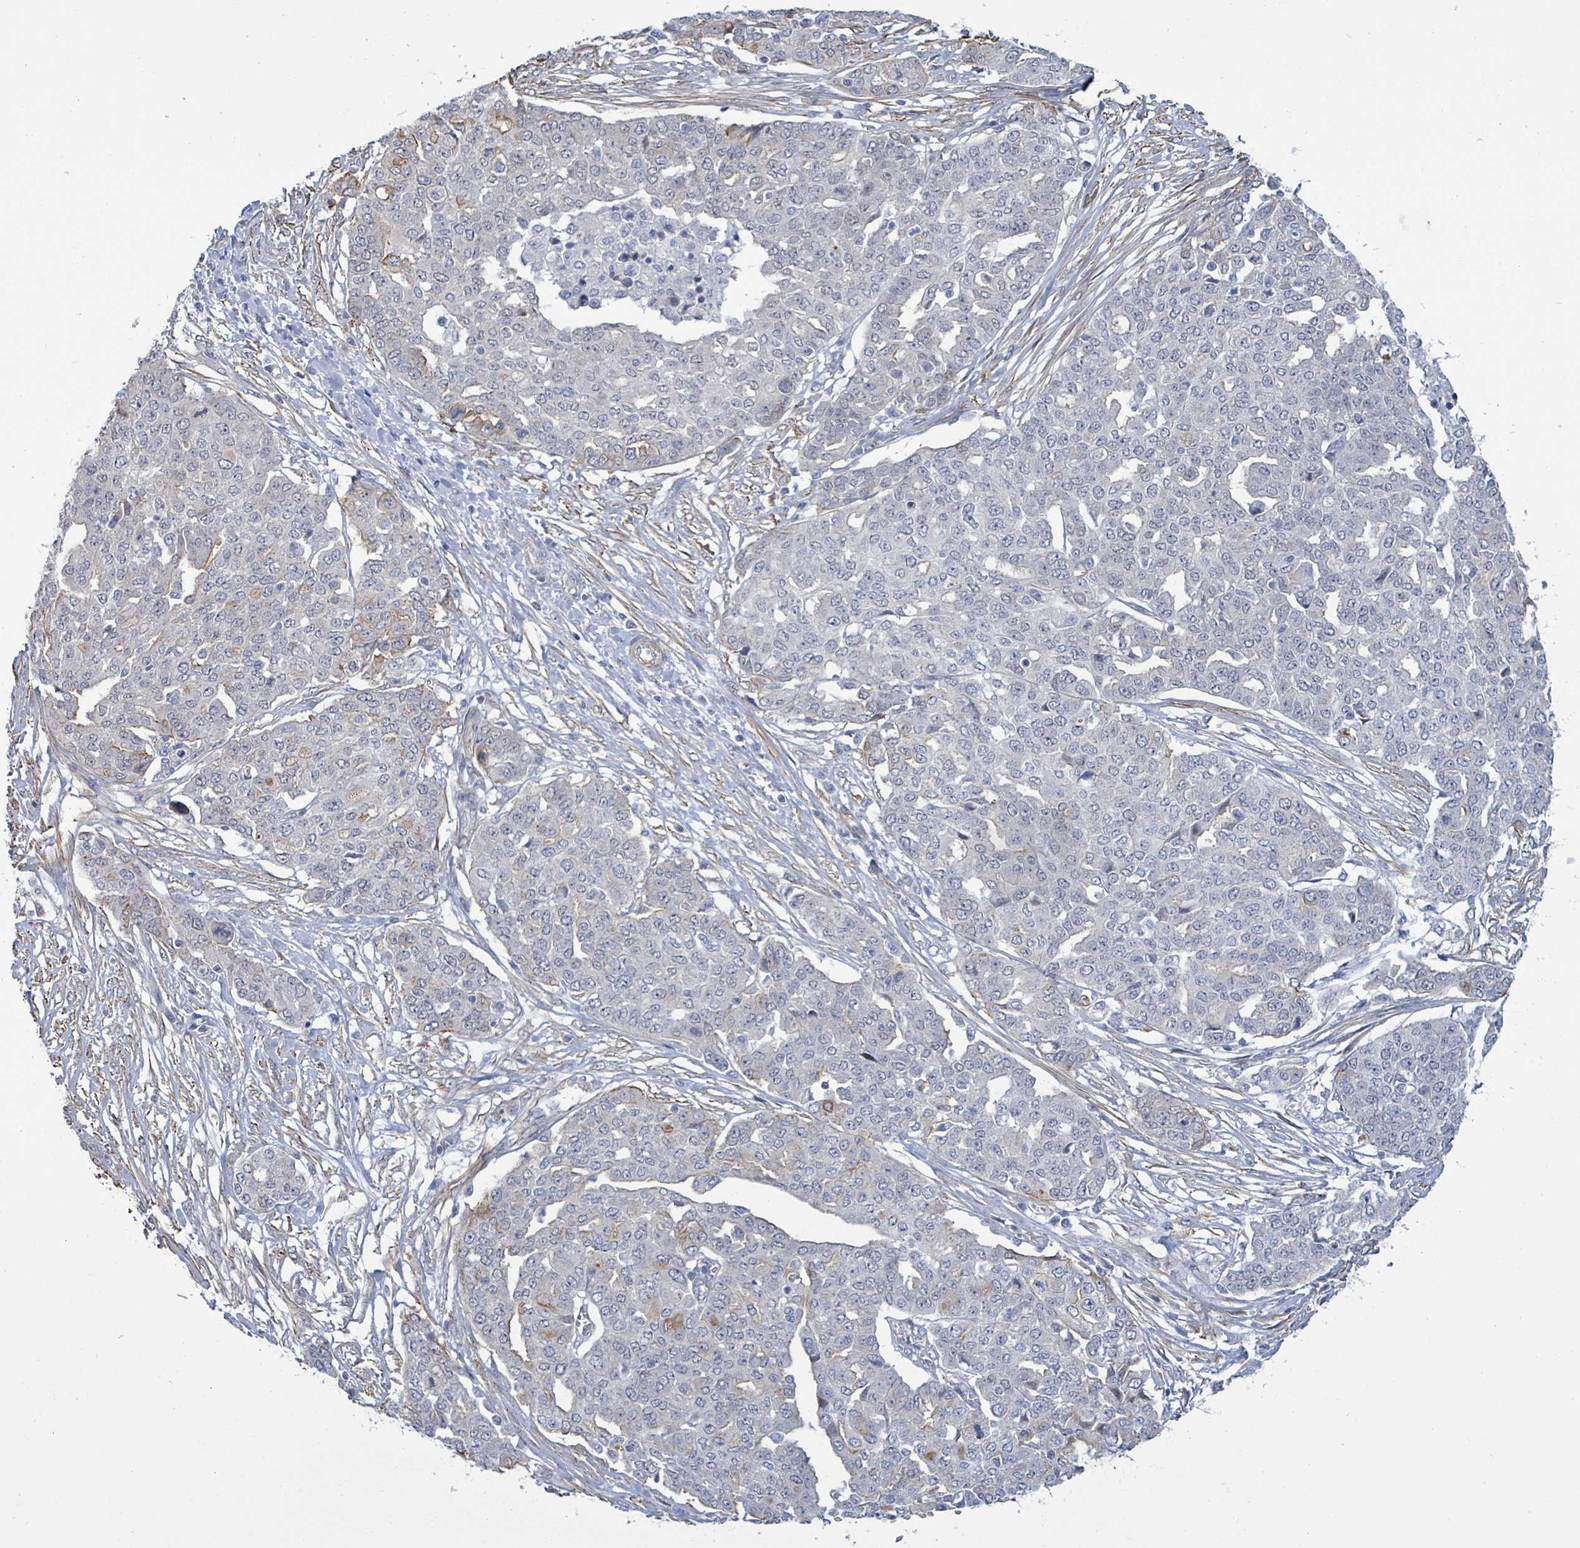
{"staining": {"intensity": "negative", "quantity": "none", "location": "none"}, "tissue": "ovarian cancer", "cell_type": "Tumor cells", "image_type": "cancer", "snomed": [{"axis": "morphology", "description": "Cystadenocarcinoma, serous, NOS"}, {"axis": "topography", "description": "Soft tissue"}, {"axis": "topography", "description": "Ovary"}], "caption": "Photomicrograph shows no significant protein expression in tumor cells of serous cystadenocarcinoma (ovarian).", "gene": "DMRTC1B", "patient": {"sex": "female", "age": 57}}